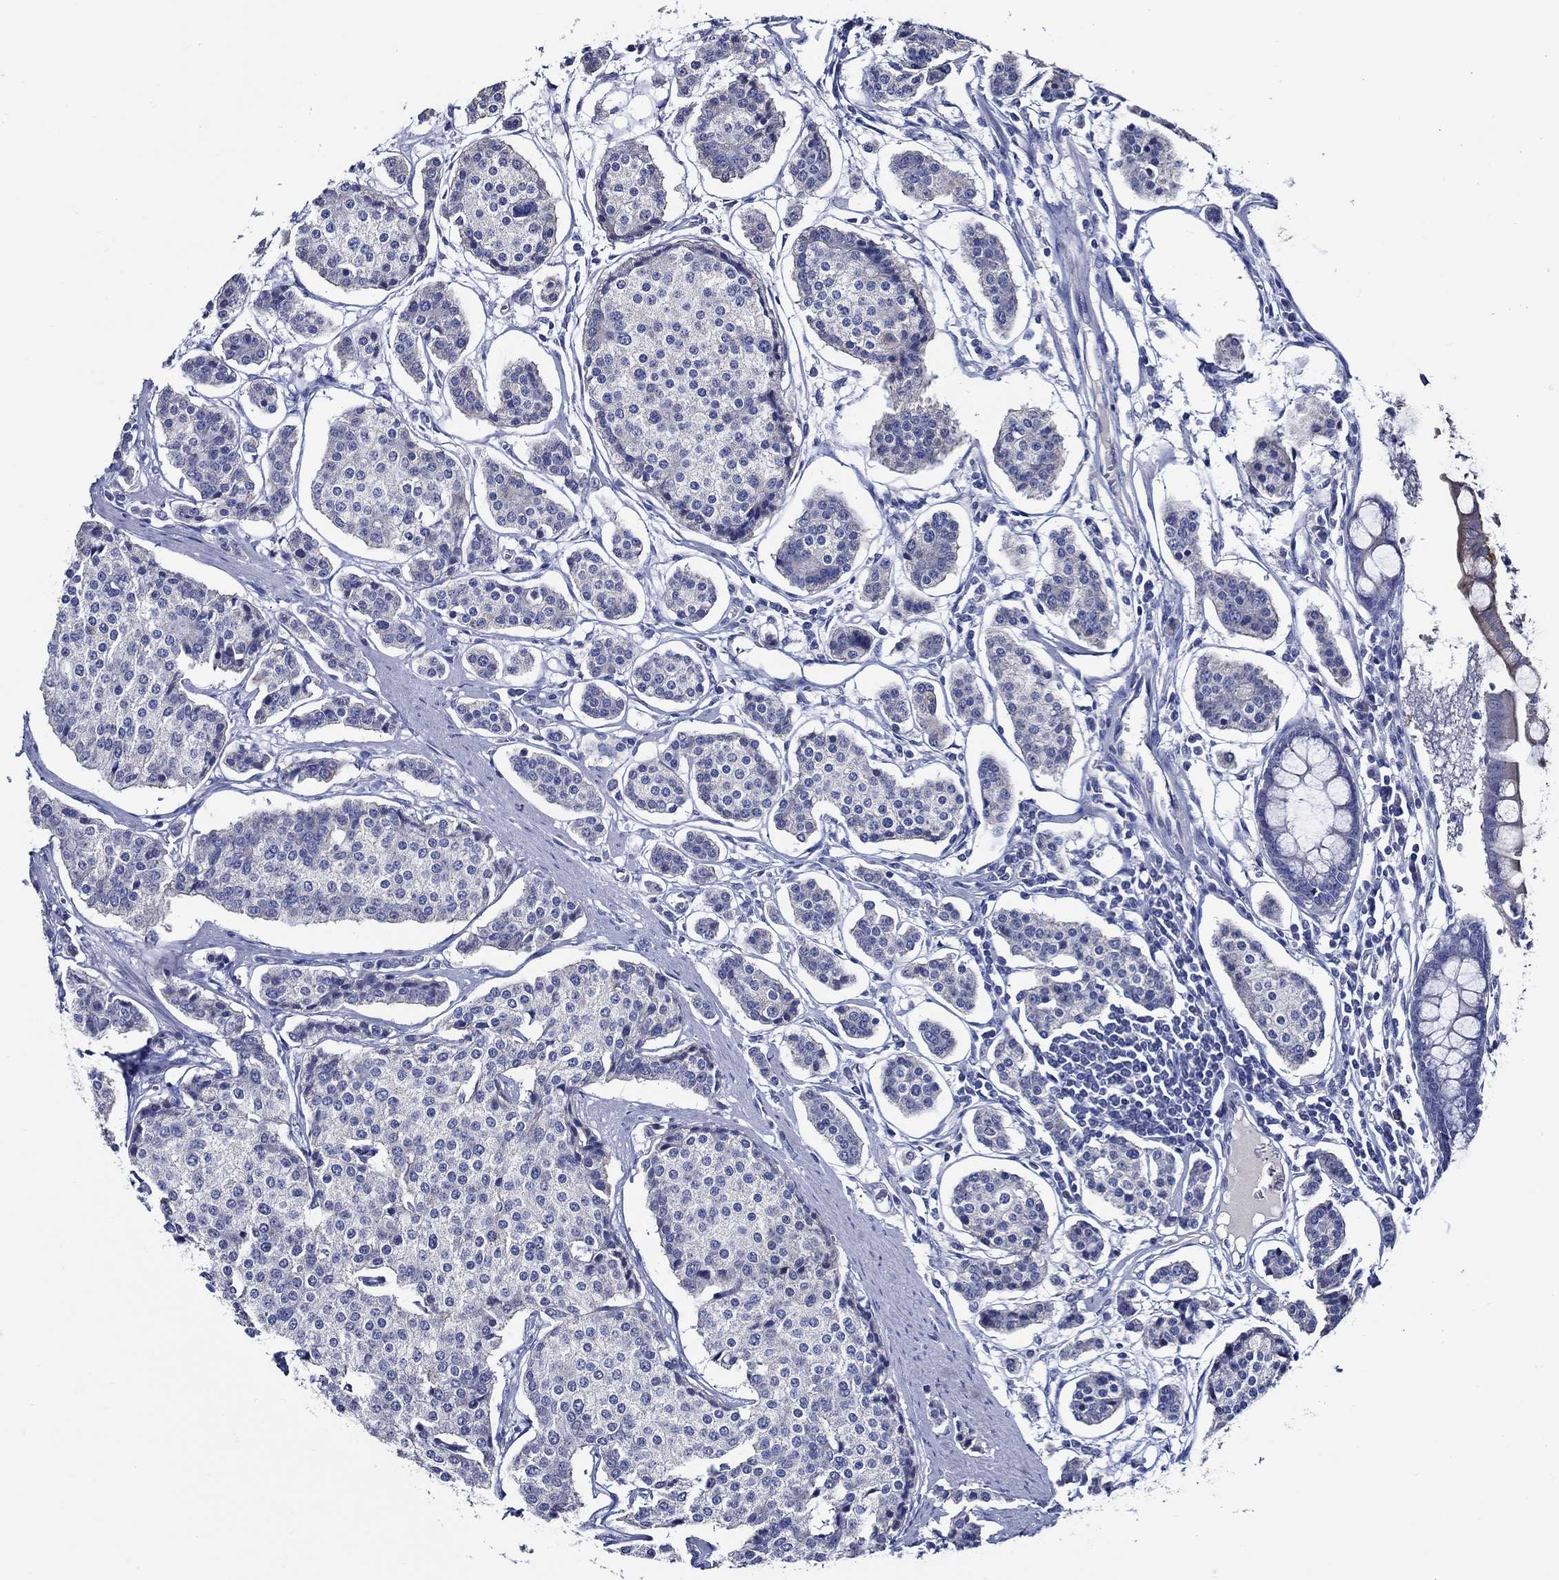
{"staining": {"intensity": "negative", "quantity": "none", "location": "none"}, "tissue": "carcinoid", "cell_type": "Tumor cells", "image_type": "cancer", "snomed": [{"axis": "morphology", "description": "Carcinoid, malignant, NOS"}, {"axis": "topography", "description": "Small intestine"}], "caption": "This photomicrograph is of carcinoid (malignant) stained with IHC to label a protein in brown with the nuclei are counter-stained blue. There is no positivity in tumor cells.", "gene": "SKOR1", "patient": {"sex": "female", "age": 65}}